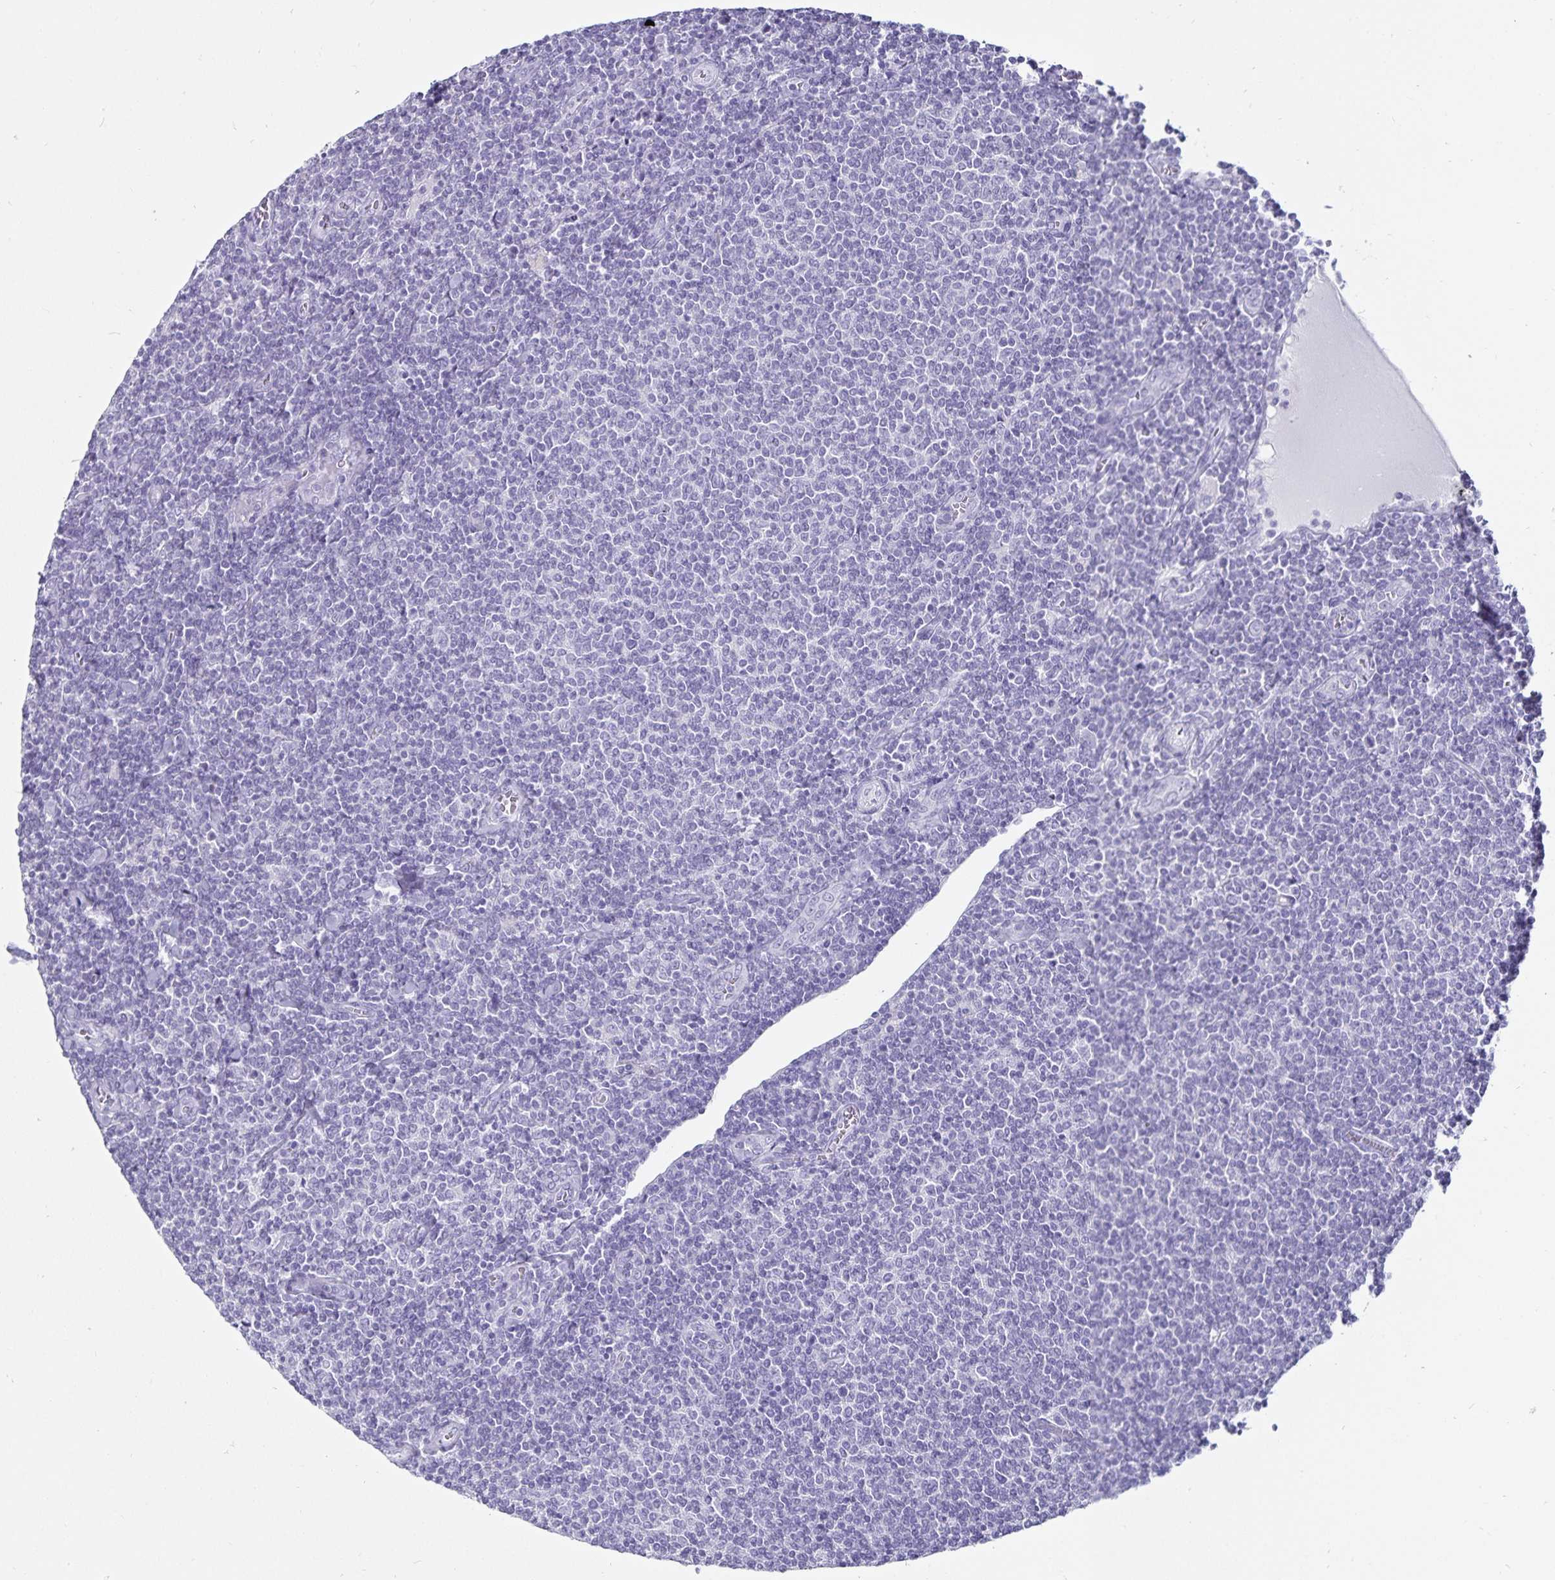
{"staining": {"intensity": "negative", "quantity": "none", "location": "none"}, "tissue": "lymphoma", "cell_type": "Tumor cells", "image_type": "cancer", "snomed": [{"axis": "morphology", "description": "Malignant lymphoma, non-Hodgkin's type, Low grade"}, {"axis": "topography", "description": "Lymph node"}], "caption": "This is an immunohistochemistry (IHC) histopathology image of human malignant lymphoma, non-Hodgkin's type (low-grade). There is no positivity in tumor cells.", "gene": "DEFA6", "patient": {"sex": "male", "age": 52}}